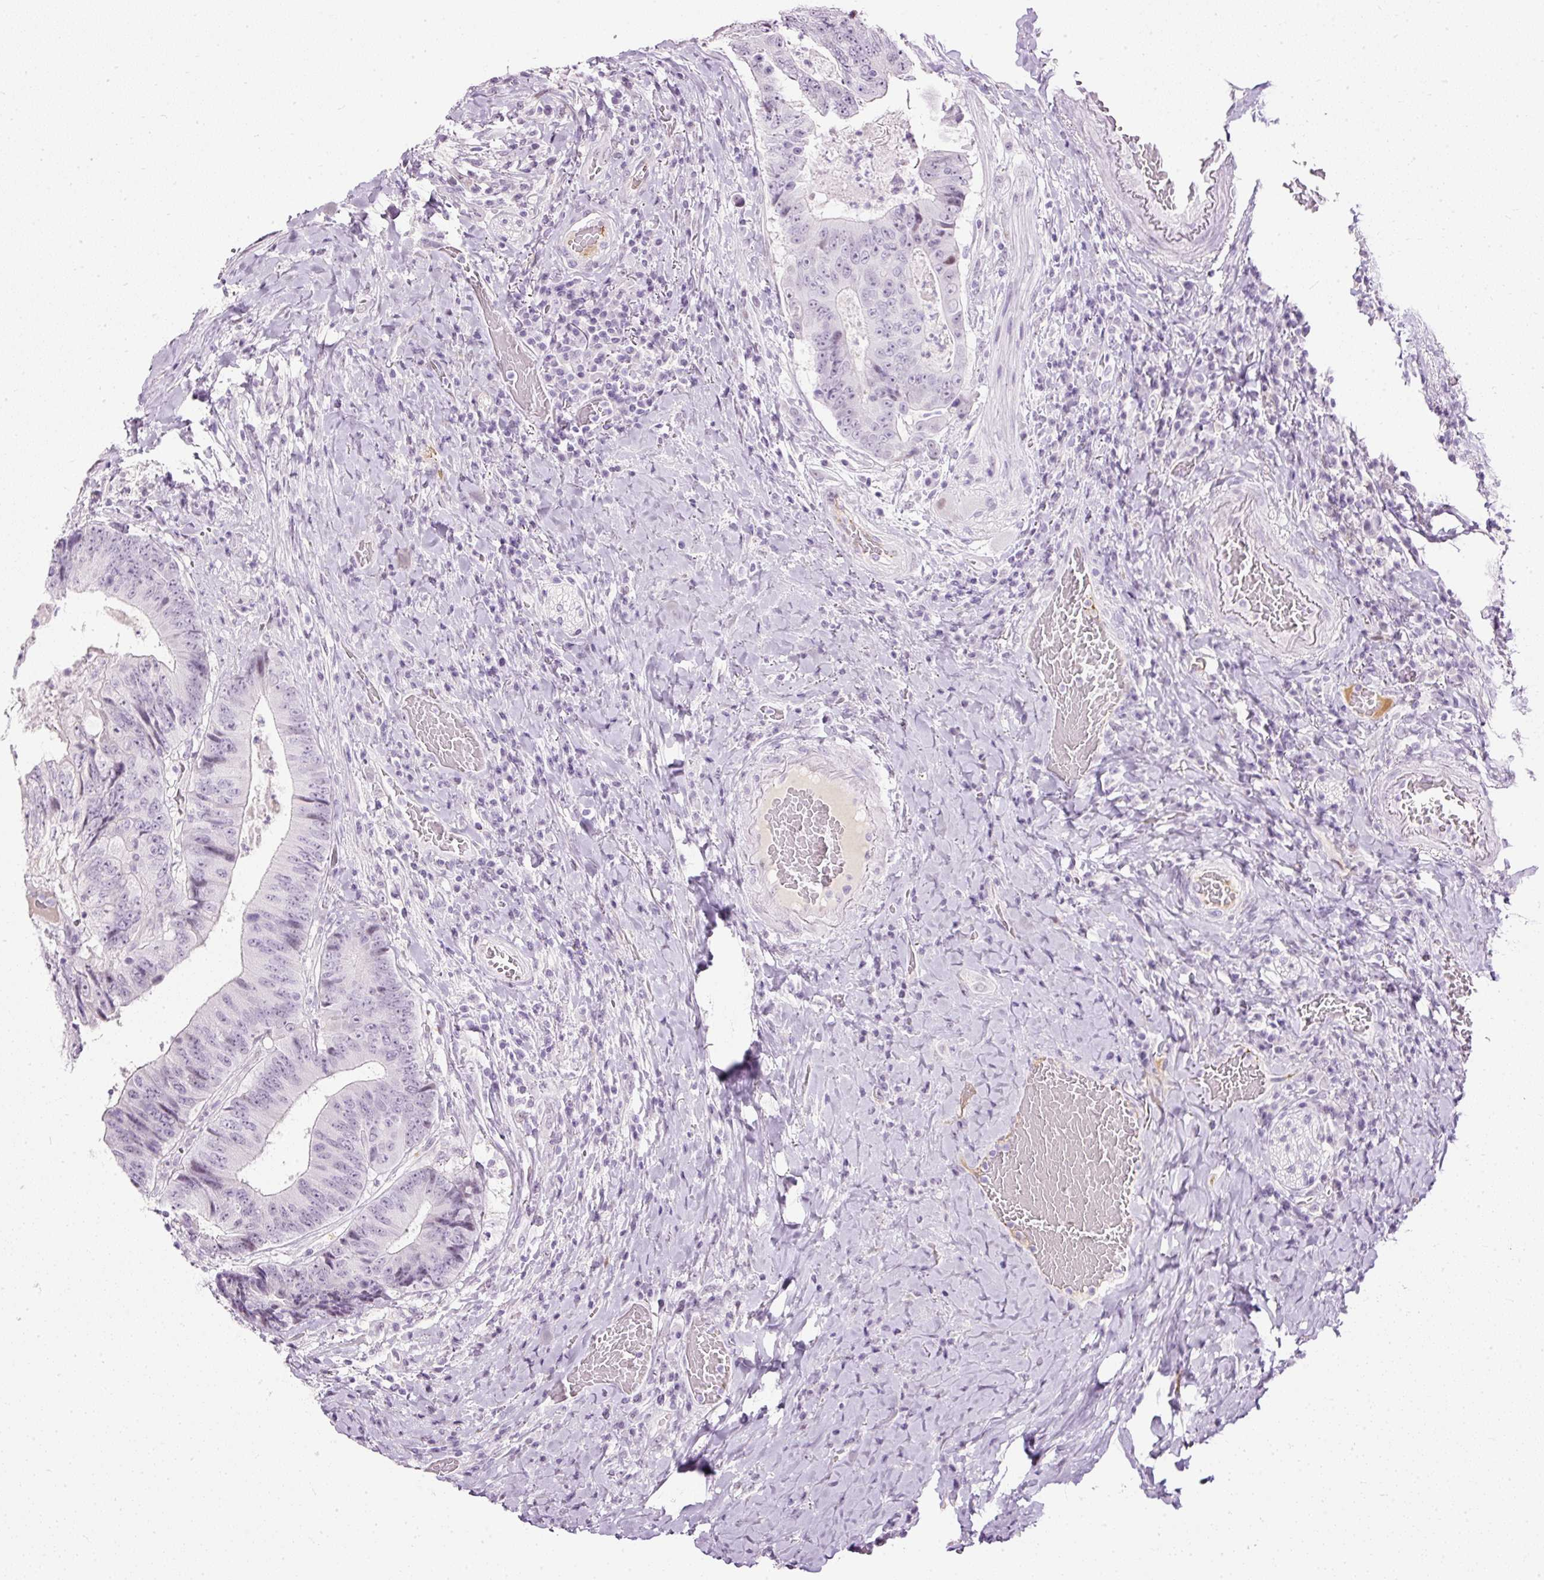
{"staining": {"intensity": "negative", "quantity": "none", "location": "none"}, "tissue": "colorectal cancer", "cell_type": "Tumor cells", "image_type": "cancer", "snomed": [{"axis": "morphology", "description": "Adenocarcinoma, NOS"}, {"axis": "topography", "description": "Rectum"}], "caption": "Immunohistochemistry micrograph of neoplastic tissue: human colorectal cancer (adenocarcinoma) stained with DAB (3,3'-diaminobenzidine) displays no significant protein positivity in tumor cells.", "gene": "PDE6B", "patient": {"sex": "male", "age": 72}}